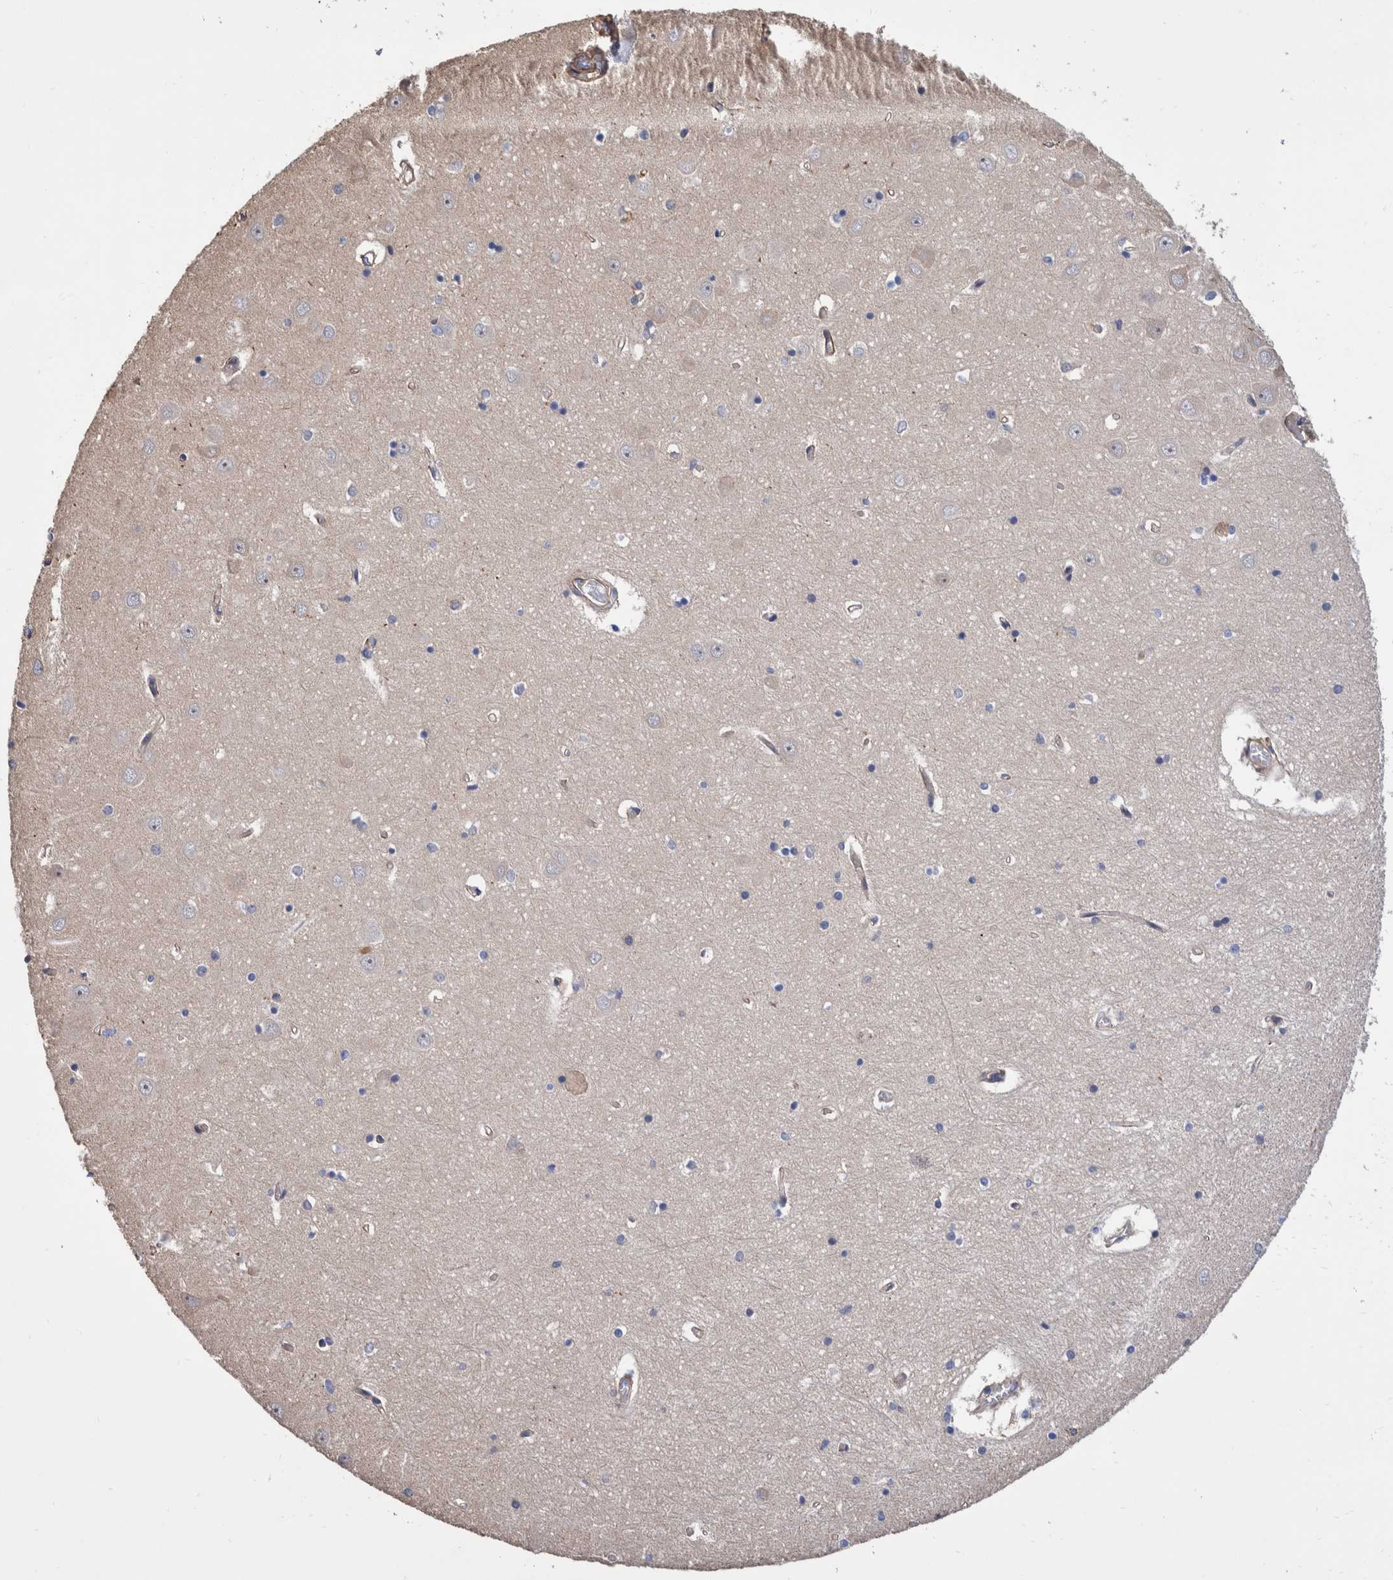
{"staining": {"intensity": "negative", "quantity": "none", "location": "none"}, "tissue": "hippocampus", "cell_type": "Glial cells", "image_type": "normal", "snomed": [{"axis": "morphology", "description": "Normal tissue, NOS"}, {"axis": "topography", "description": "Hippocampus"}], "caption": "DAB (3,3'-diaminobenzidine) immunohistochemical staining of normal human hippocampus reveals no significant expression in glial cells.", "gene": "SLC45A4", "patient": {"sex": "male", "age": 70}}